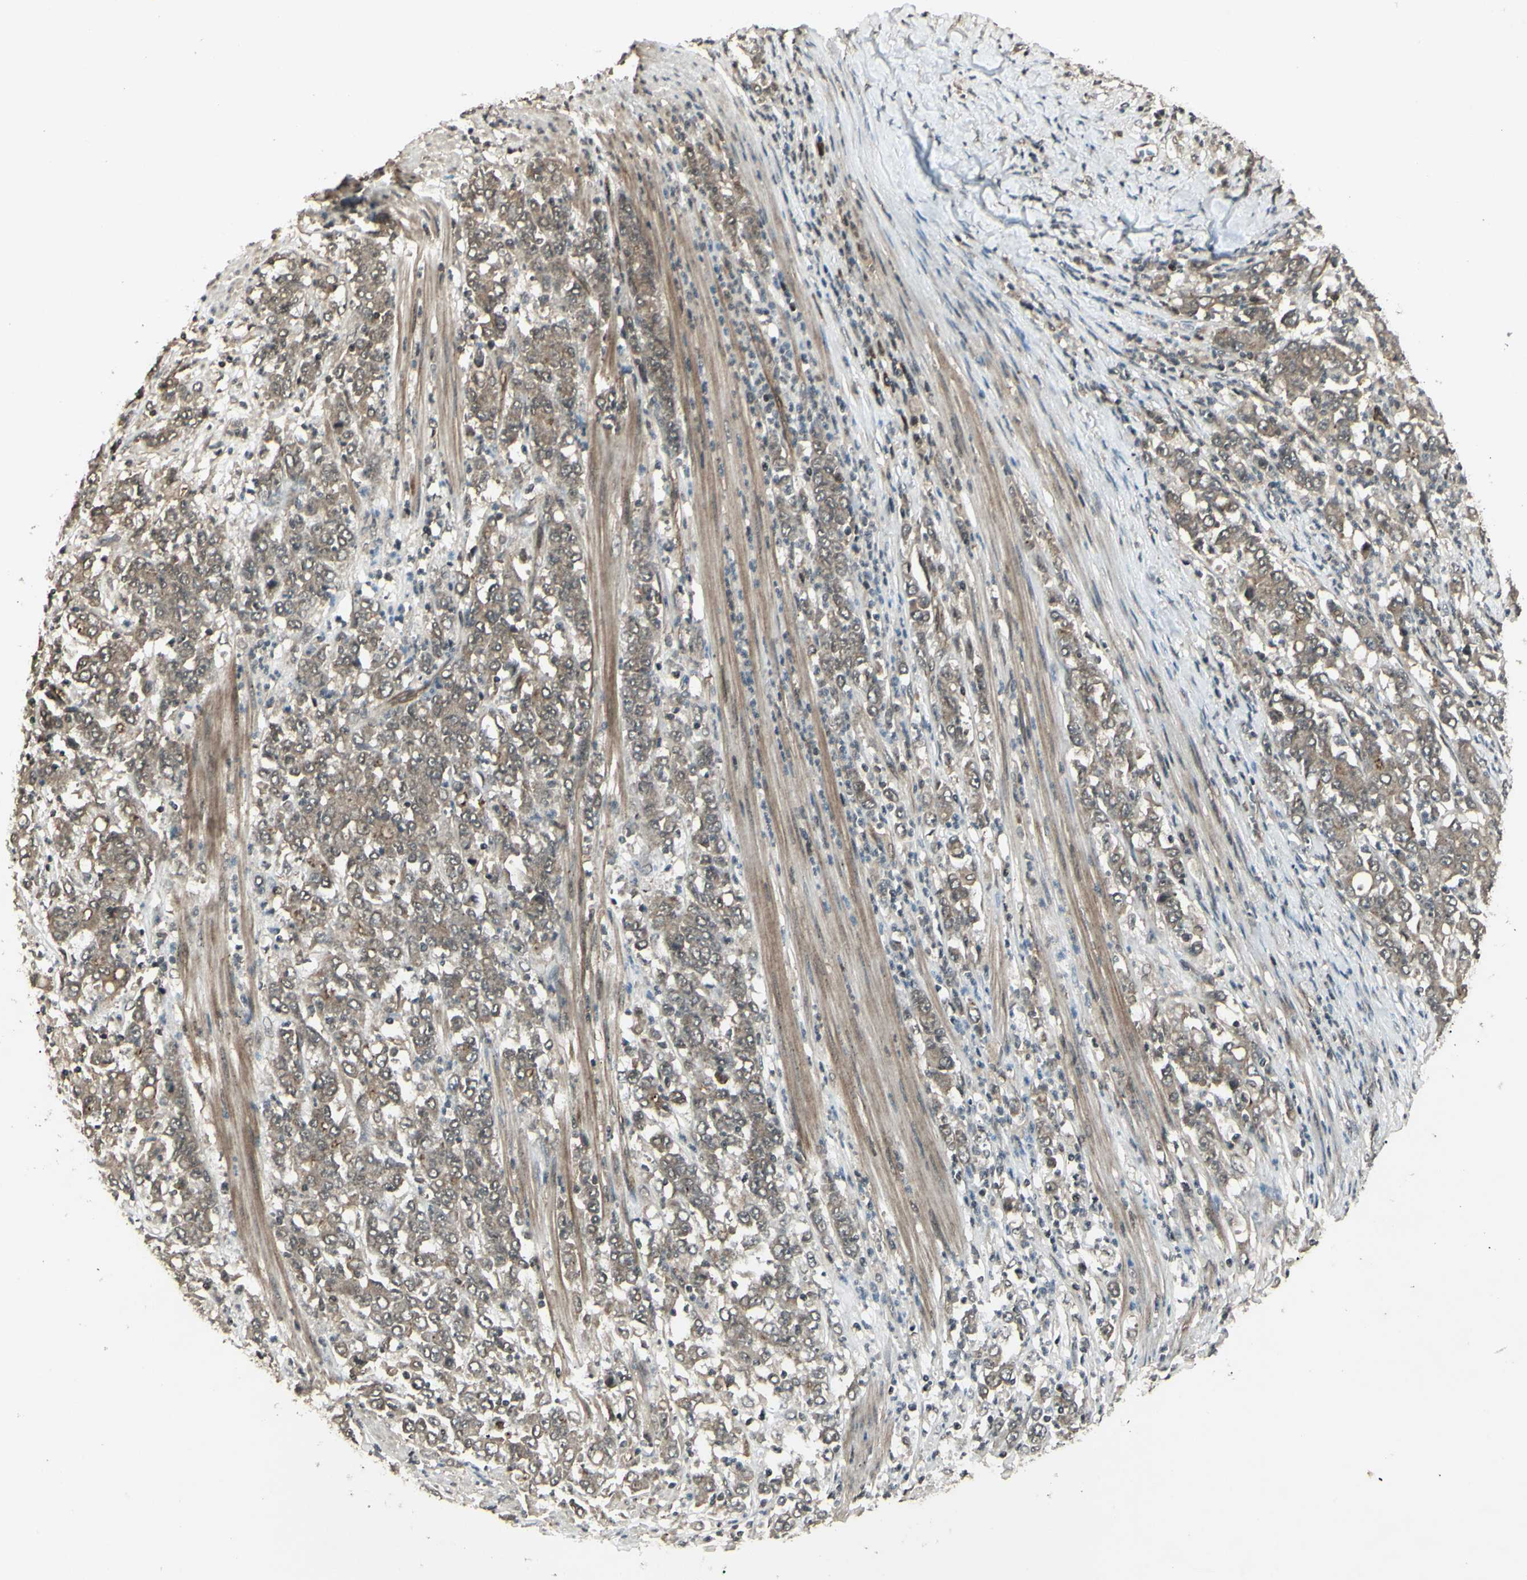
{"staining": {"intensity": "weak", "quantity": ">75%", "location": "cytoplasmic/membranous"}, "tissue": "stomach cancer", "cell_type": "Tumor cells", "image_type": "cancer", "snomed": [{"axis": "morphology", "description": "Adenocarcinoma, NOS"}, {"axis": "topography", "description": "Stomach, lower"}], "caption": "Stomach adenocarcinoma tissue displays weak cytoplasmic/membranous positivity in approximately >75% of tumor cells, visualized by immunohistochemistry.", "gene": "BLNK", "patient": {"sex": "female", "age": 71}}